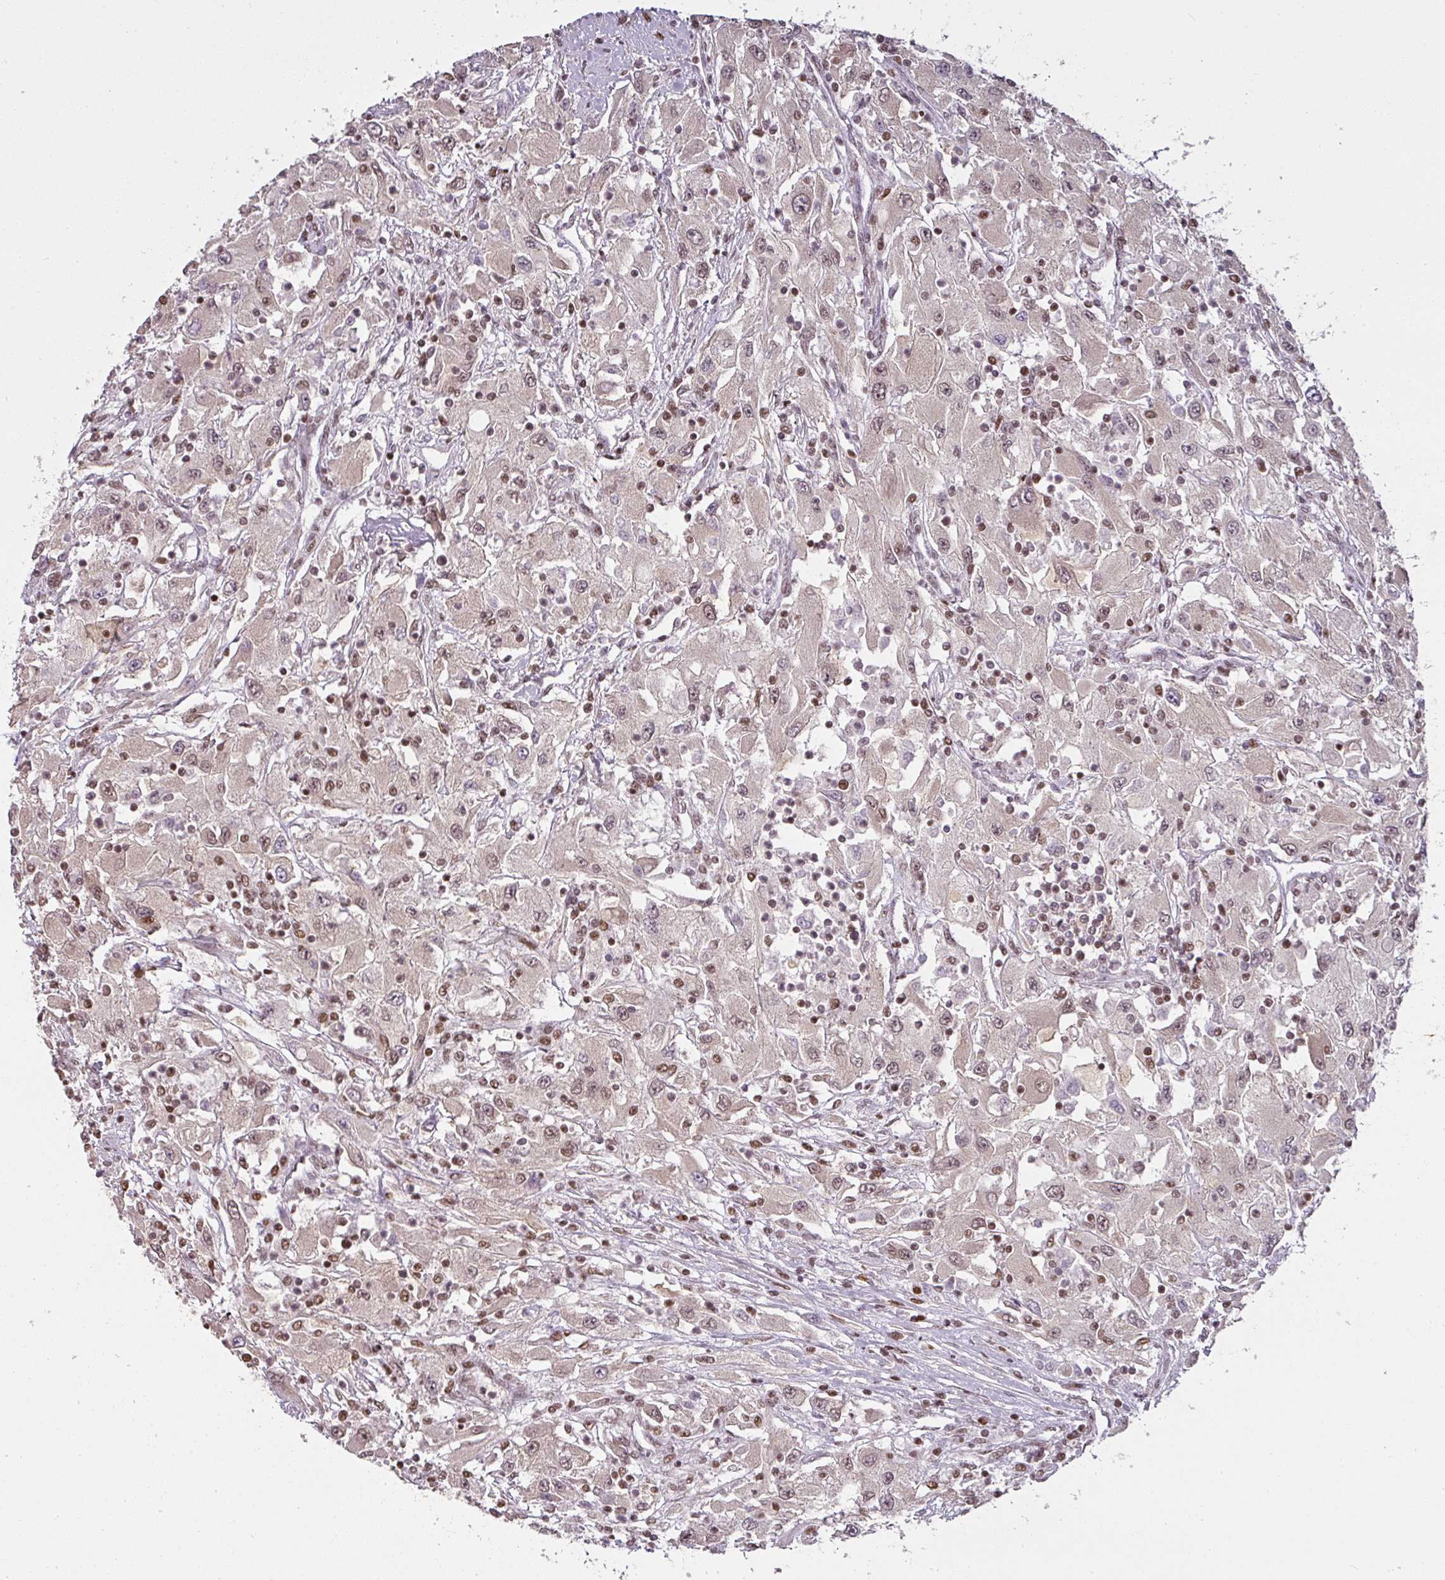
{"staining": {"intensity": "weak", "quantity": ">75%", "location": "nuclear"}, "tissue": "renal cancer", "cell_type": "Tumor cells", "image_type": "cancer", "snomed": [{"axis": "morphology", "description": "Adenocarcinoma, NOS"}, {"axis": "topography", "description": "Kidney"}], "caption": "Immunohistochemical staining of renal adenocarcinoma shows low levels of weak nuclear positivity in about >75% of tumor cells.", "gene": "GPRIN2", "patient": {"sex": "female", "age": 67}}